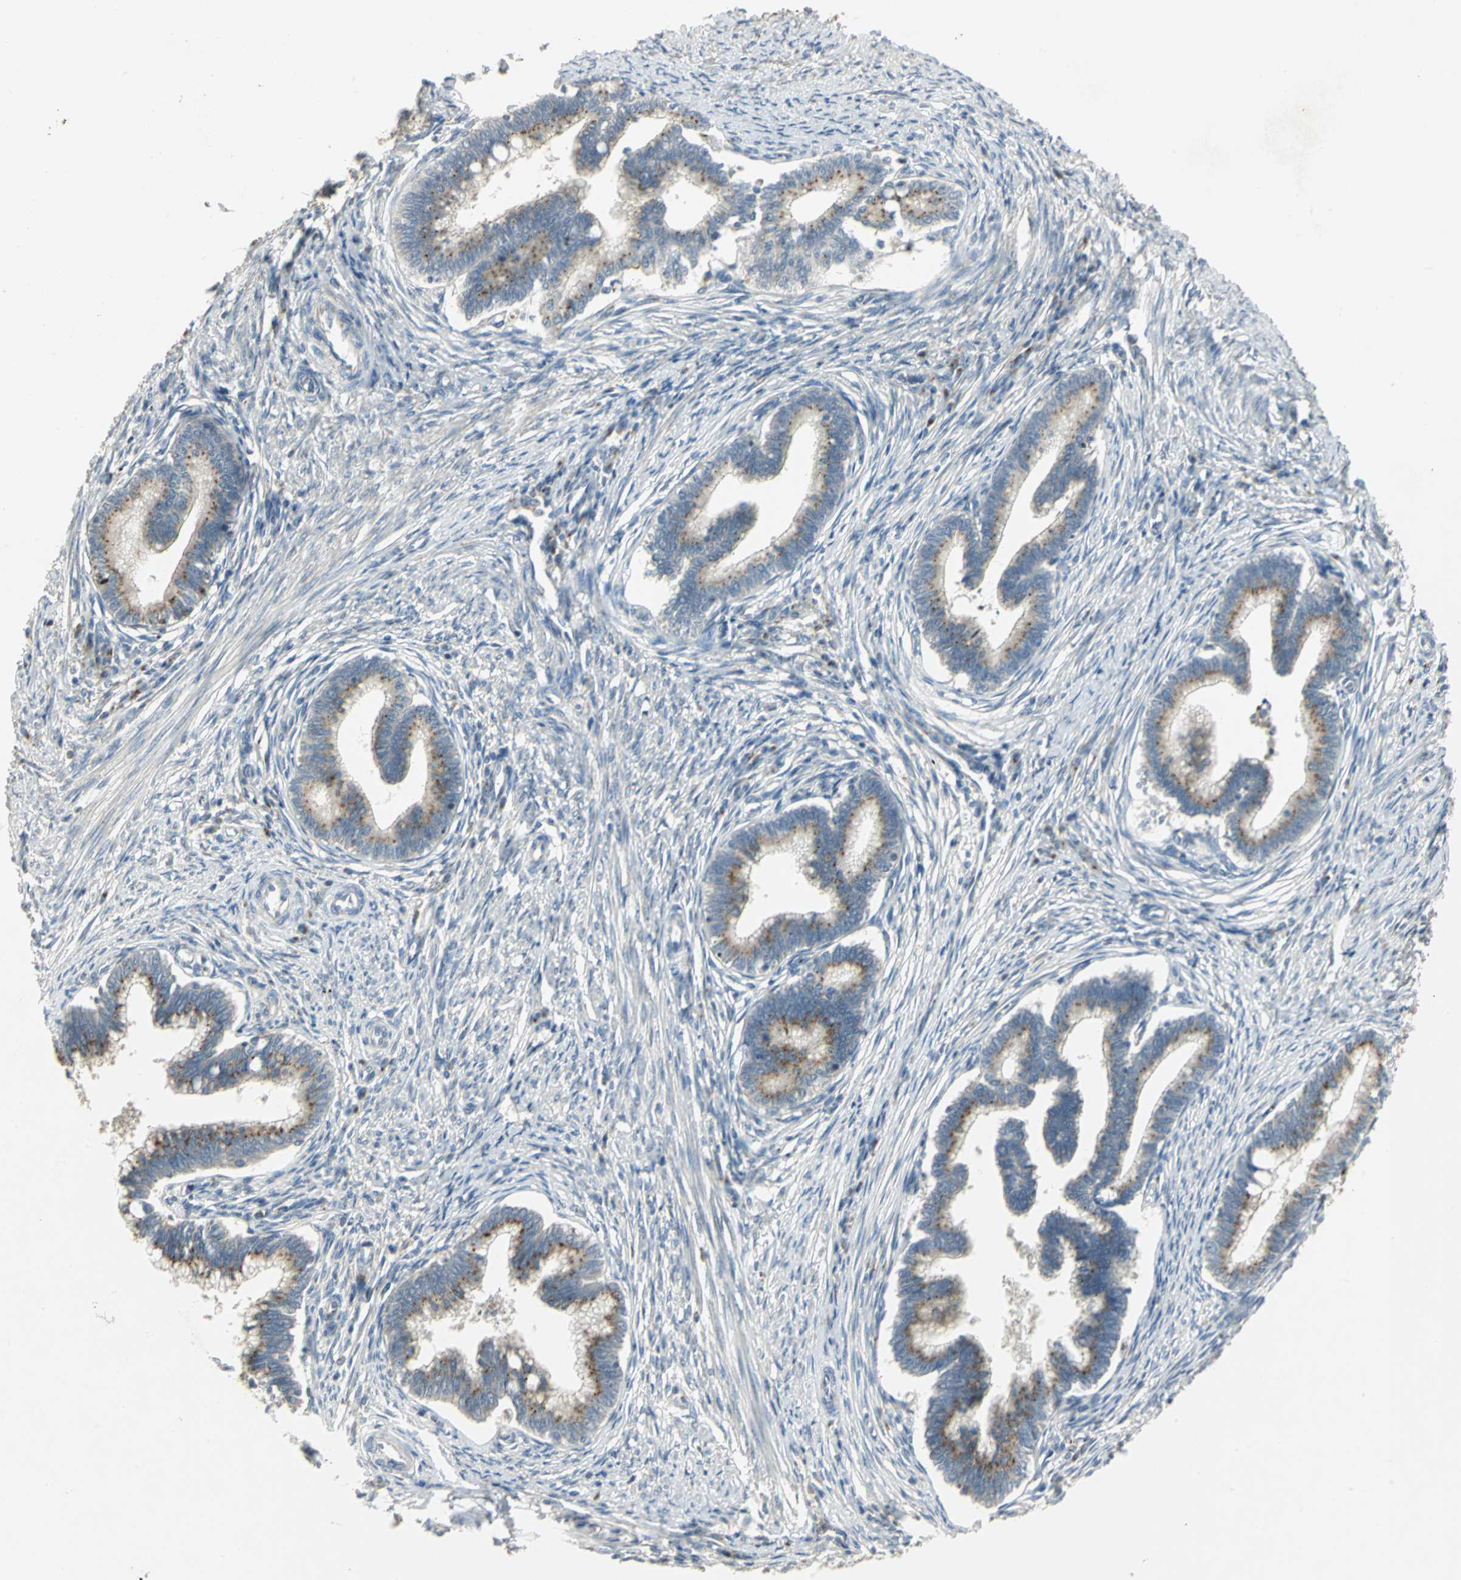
{"staining": {"intensity": "moderate", "quantity": "25%-75%", "location": "cytoplasmic/membranous"}, "tissue": "cervical cancer", "cell_type": "Tumor cells", "image_type": "cancer", "snomed": [{"axis": "morphology", "description": "Adenocarcinoma, NOS"}, {"axis": "topography", "description": "Cervix"}], "caption": "Cervical cancer (adenocarcinoma) stained with a brown dye reveals moderate cytoplasmic/membranous positive positivity in about 25%-75% of tumor cells.", "gene": "TM9SF2", "patient": {"sex": "female", "age": 36}}